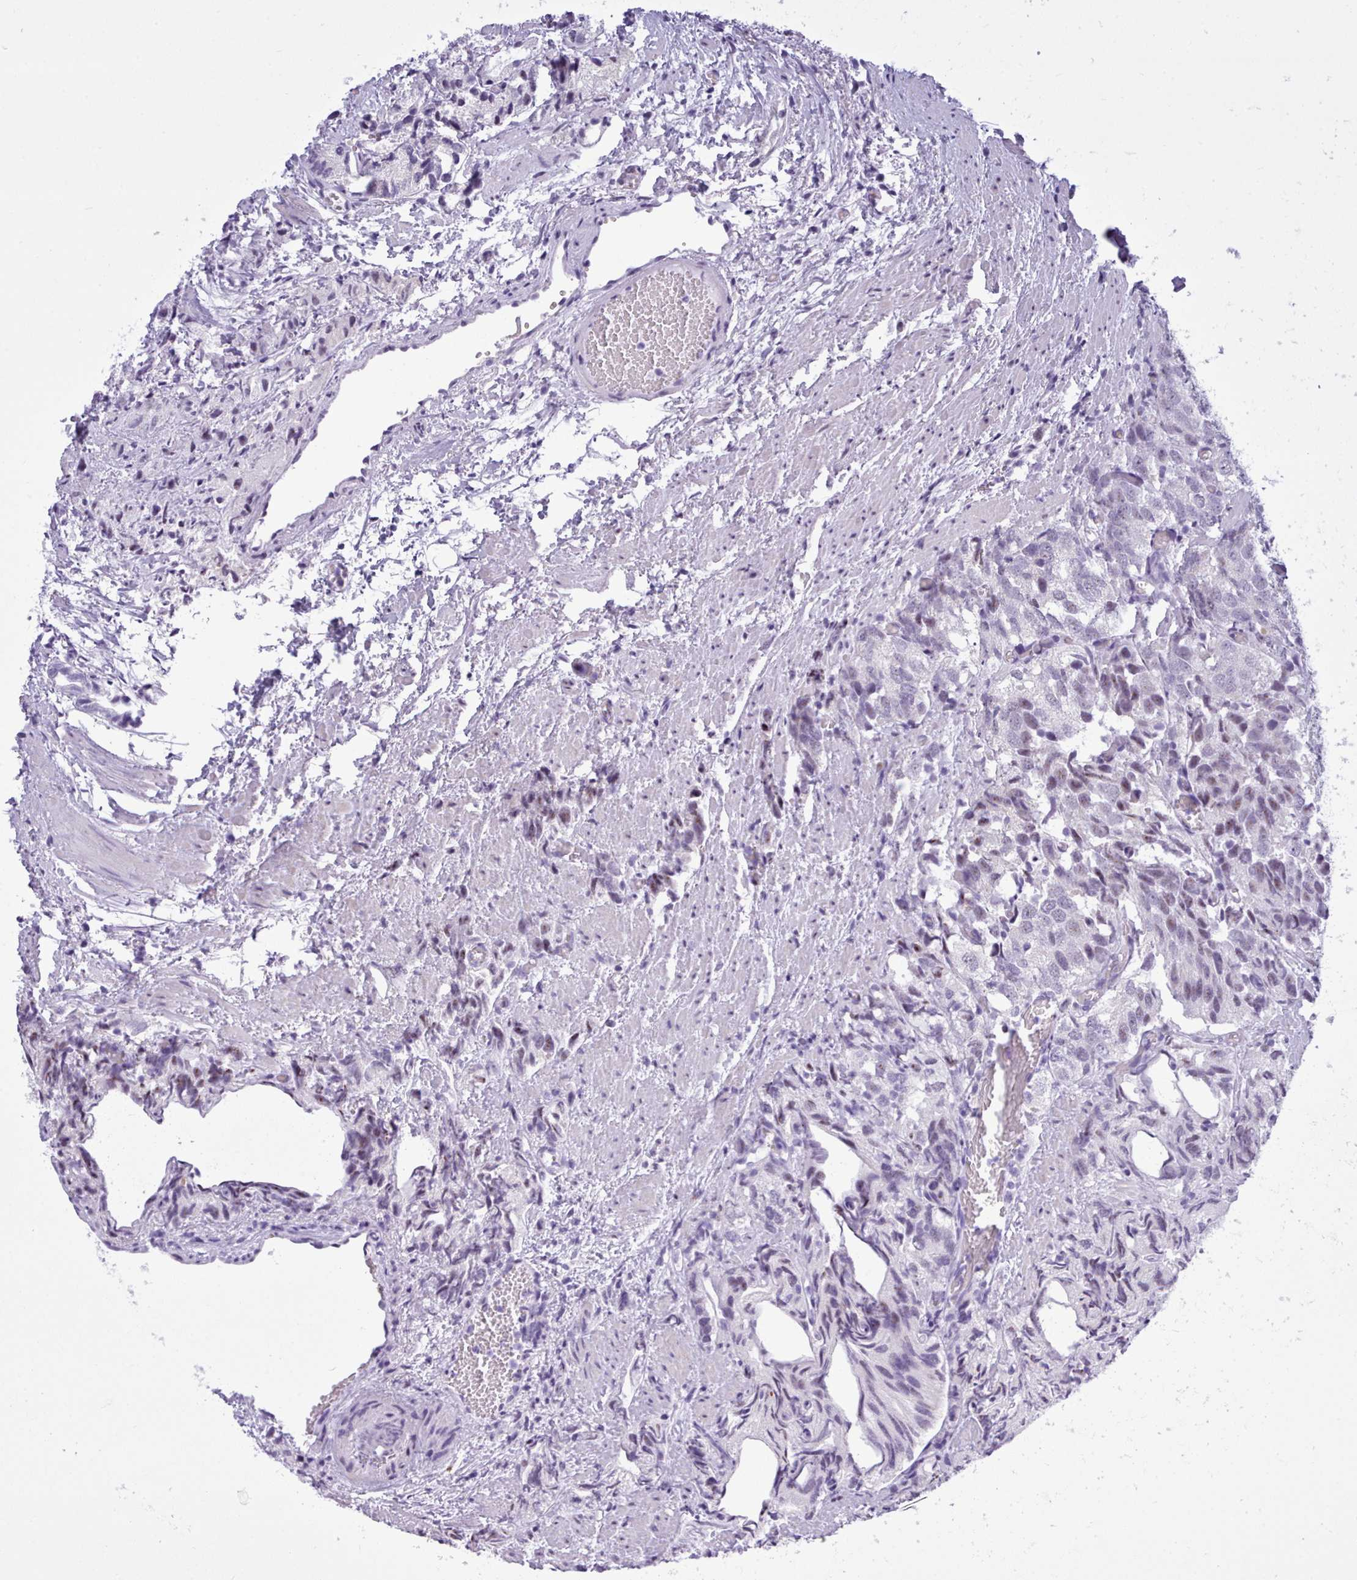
{"staining": {"intensity": "weak", "quantity": "<25%", "location": "nuclear"}, "tissue": "prostate cancer", "cell_type": "Tumor cells", "image_type": "cancer", "snomed": [{"axis": "morphology", "description": "Adenocarcinoma, High grade"}, {"axis": "topography", "description": "Prostate"}], "caption": "Tumor cells are negative for protein expression in human prostate adenocarcinoma (high-grade).", "gene": "FBXO48", "patient": {"sex": "male", "age": 82}}